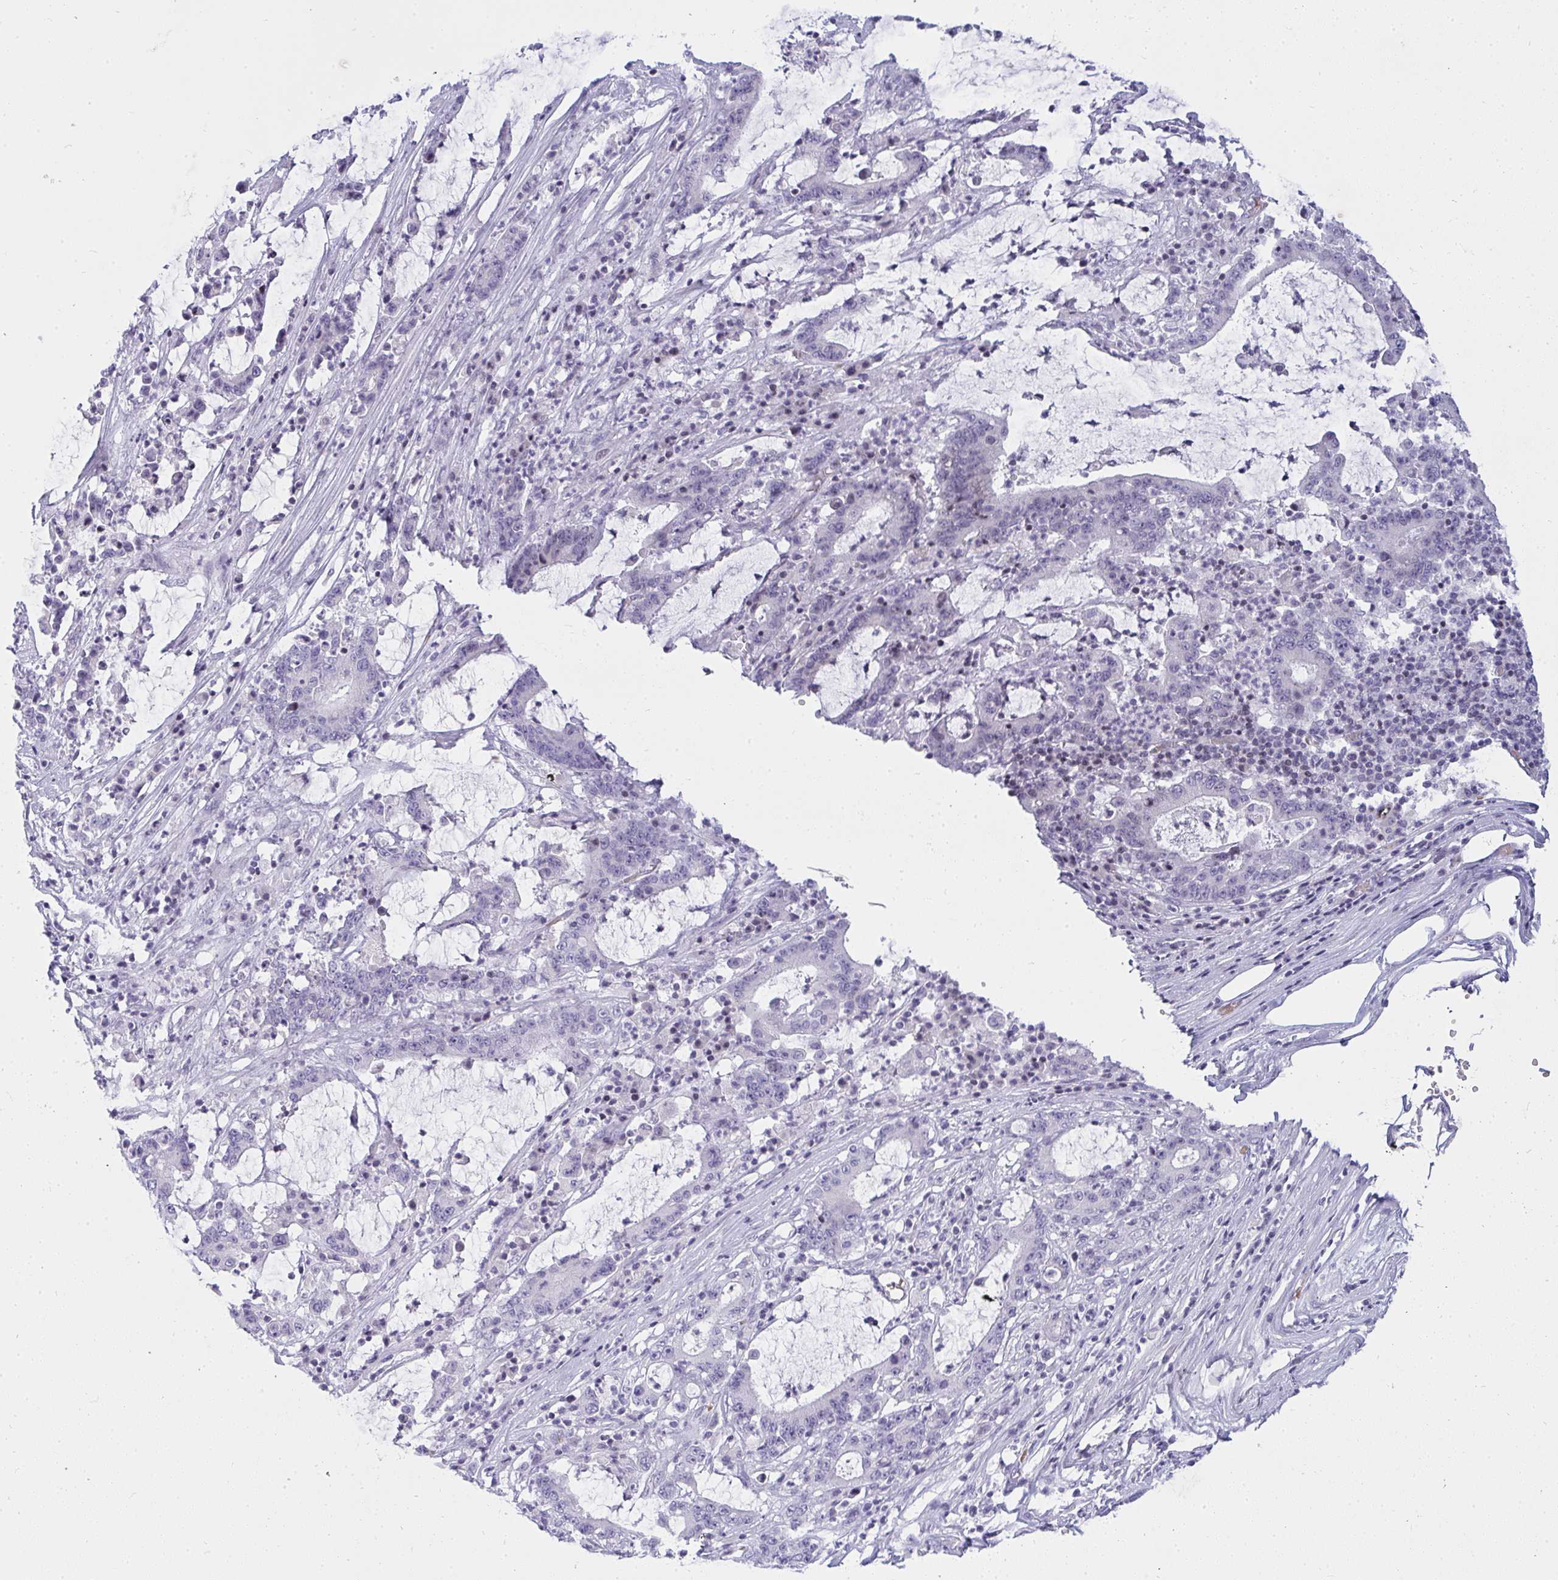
{"staining": {"intensity": "negative", "quantity": "none", "location": "none"}, "tissue": "stomach cancer", "cell_type": "Tumor cells", "image_type": "cancer", "snomed": [{"axis": "morphology", "description": "Adenocarcinoma, NOS"}, {"axis": "topography", "description": "Stomach, upper"}], "caption": "Tumor cells are negative for brown protein staining in stomach cancer.", "gene": "ZNF182", "patient": {"sex": "male", "age": 68}}